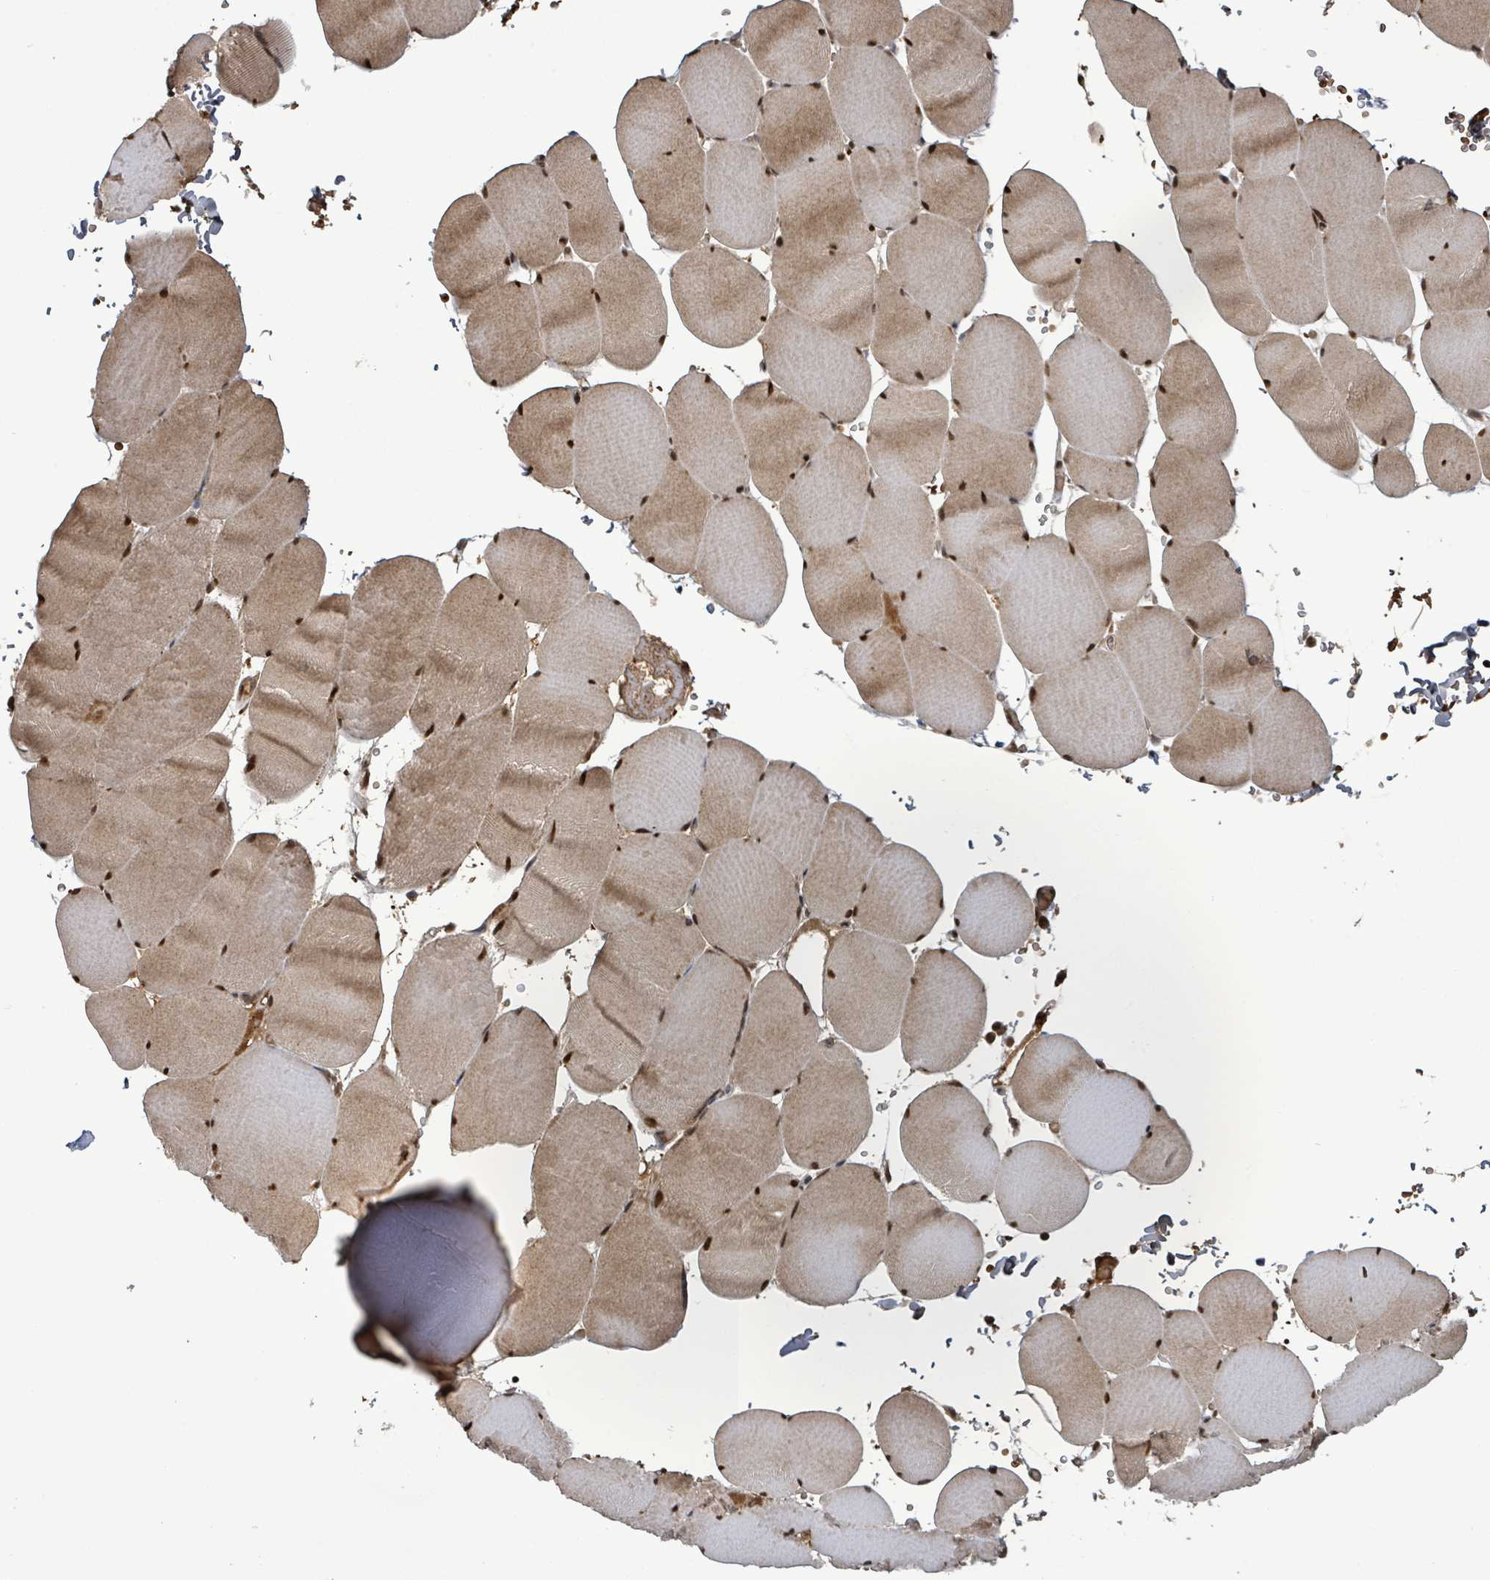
{"staining": {"intensity": "moderate", "quantity": ">75%", "location": "cytoplasmic/membranous,nuclear"}, "tissue": "skeletal muscle", "cell_type": "Myocytes", "image_type": "normal", "snomed": [{"axis": "morphology", "description": "Normal tissue, NOS"}, {"axis": "topography", "description": "Skeletal muscle"}, {"axis": "topography", "description": "Head-Neck"}], "caption": "Brown immunohistochemical staining in normal human skeletal muscle reveals moderate cytoplasmic/membranous,nuclear positivity in approximately >75% of myocytes. (IHC, brightfield microscopy, high magnification).", "gene": "PATZ1", "patient": {"sex": "male", "age": 66}}